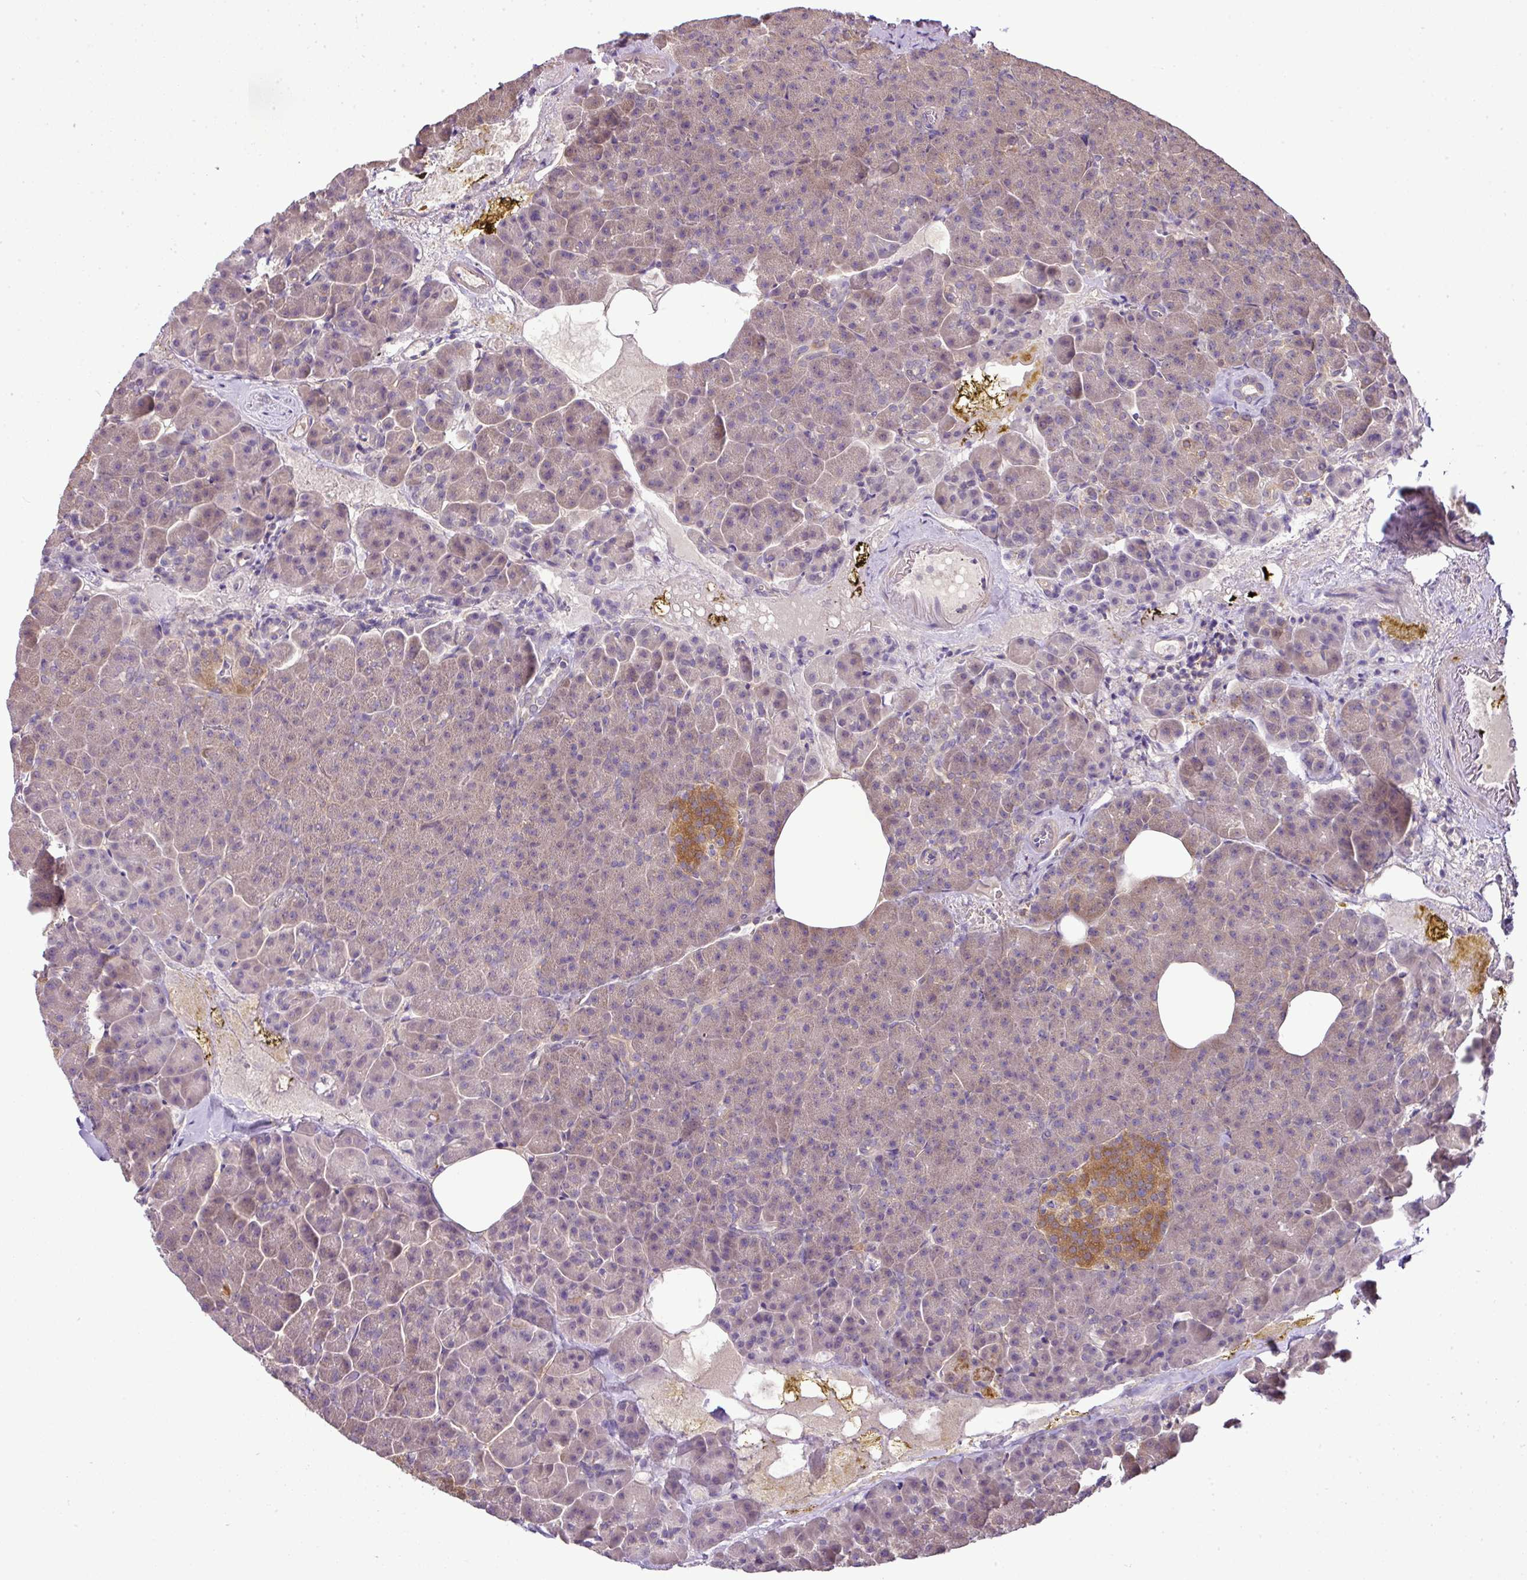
{"staining": {"intensity": "weak", "quantity": "<25%", "location": "cytoplasmic/membranous"}, "tissue": "pancreas", "cell_type": "Exocrine glandular cells", "image_type": "normal", "snomed": [{"axis": "morphology", "description": "Normal tissue, NOS"}, {"axis": "topography", "description": "Pancreas"}], "caption": "An immunohistochemistry image of normal pancreas is shown. There is no staining in exocrine glandular cells of pancreas.", "gene": "TMEM107", "patient": {"sex": "female", "age": 74}}